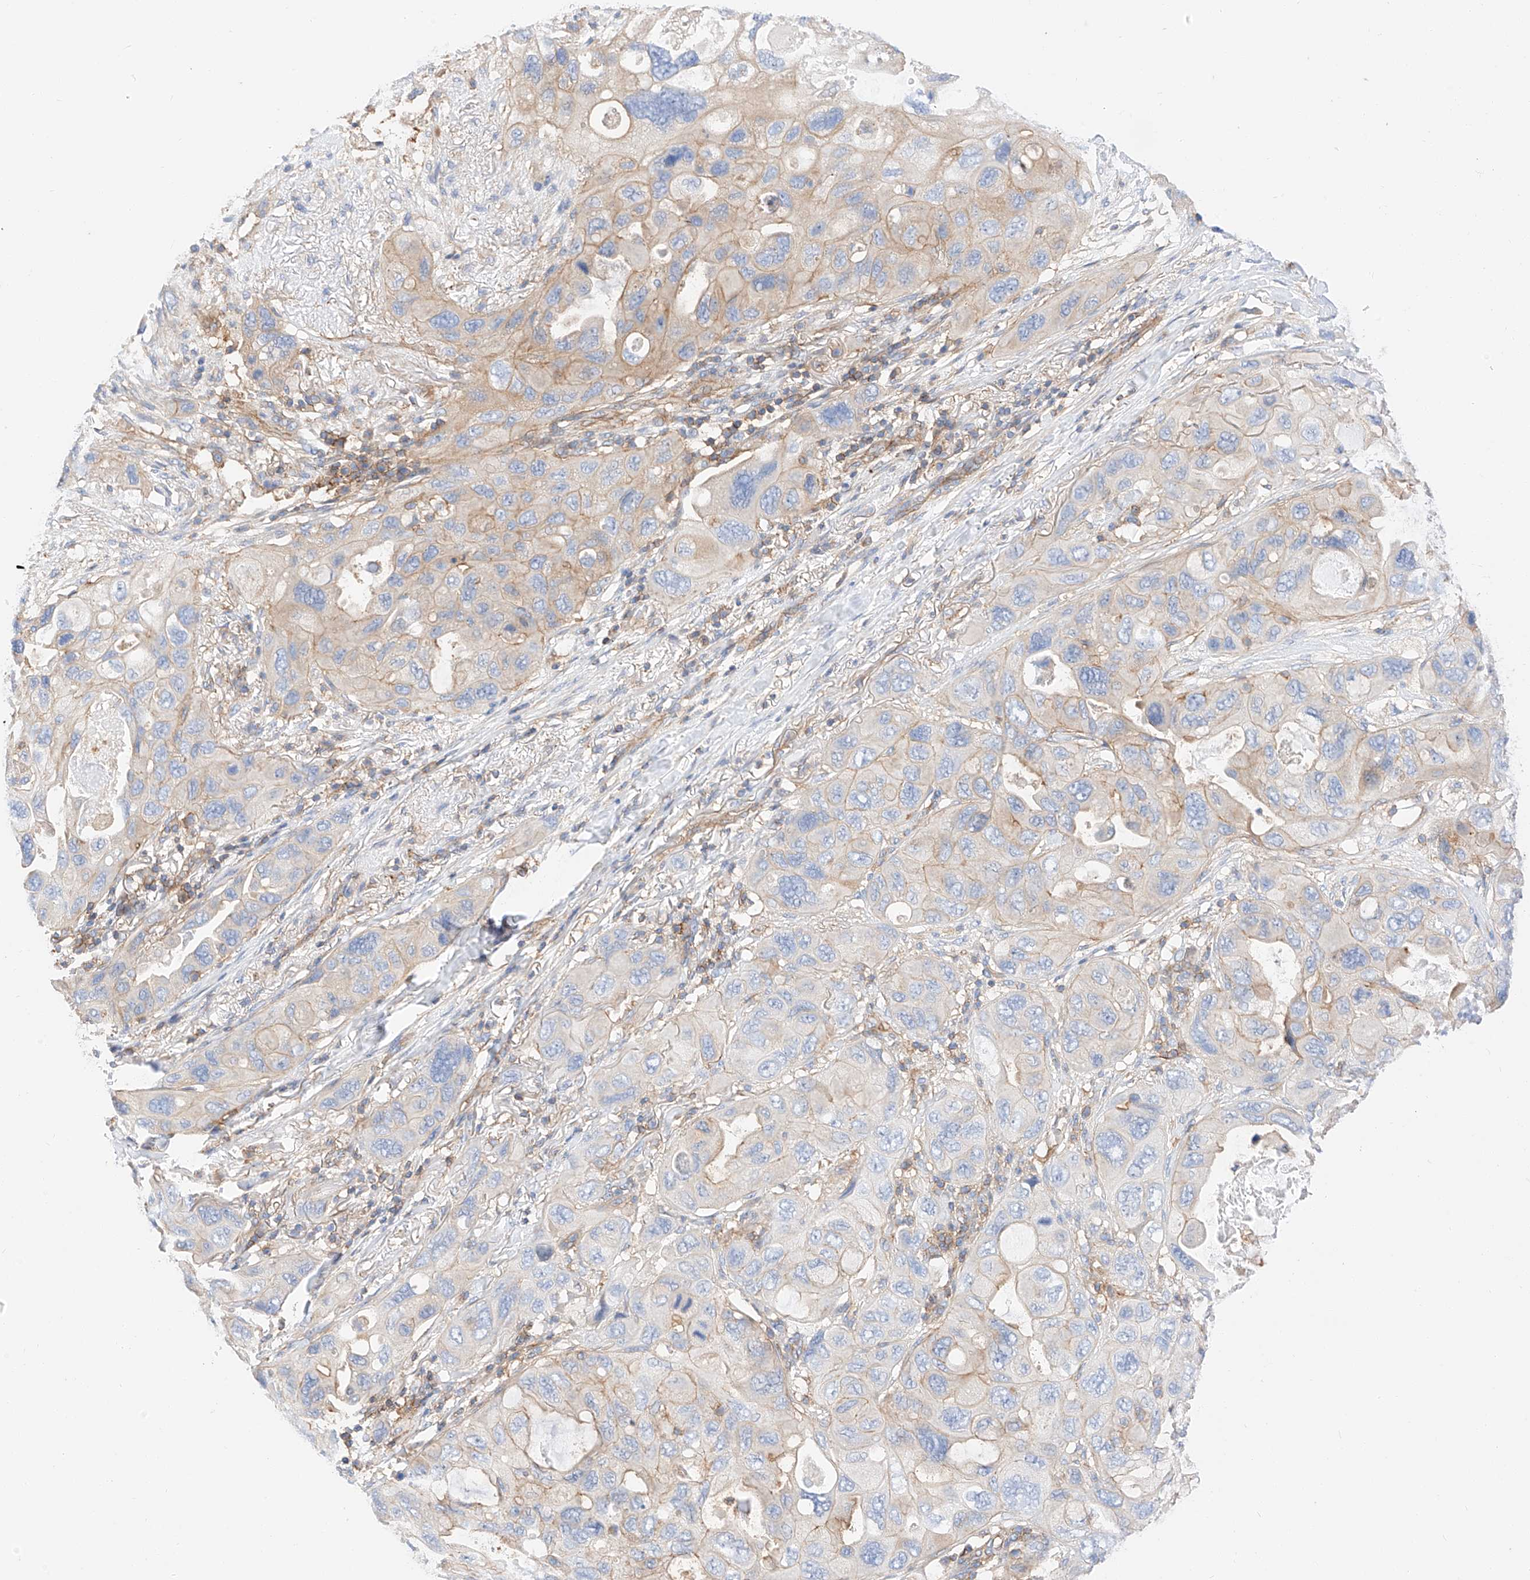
{"staining": {"intensity": "weak", "quantity": "<25%", "location": "cytoplasmic/membranous"}, "tissue": "lung cancer", "cell_type": "Tumor cells", "image_type": "cancer", "snomed": [{"axis": "morphology", "description": "Squamous cell carcinoma, NOS"}, {"axis": "topography", "description": "Lung"}], "caption": "Tumor cells show no significant protein positivity in squamous cell carcinoma (lung).", "gene": "HAUS4", "patient": {"sex": "female", "age": 73}}